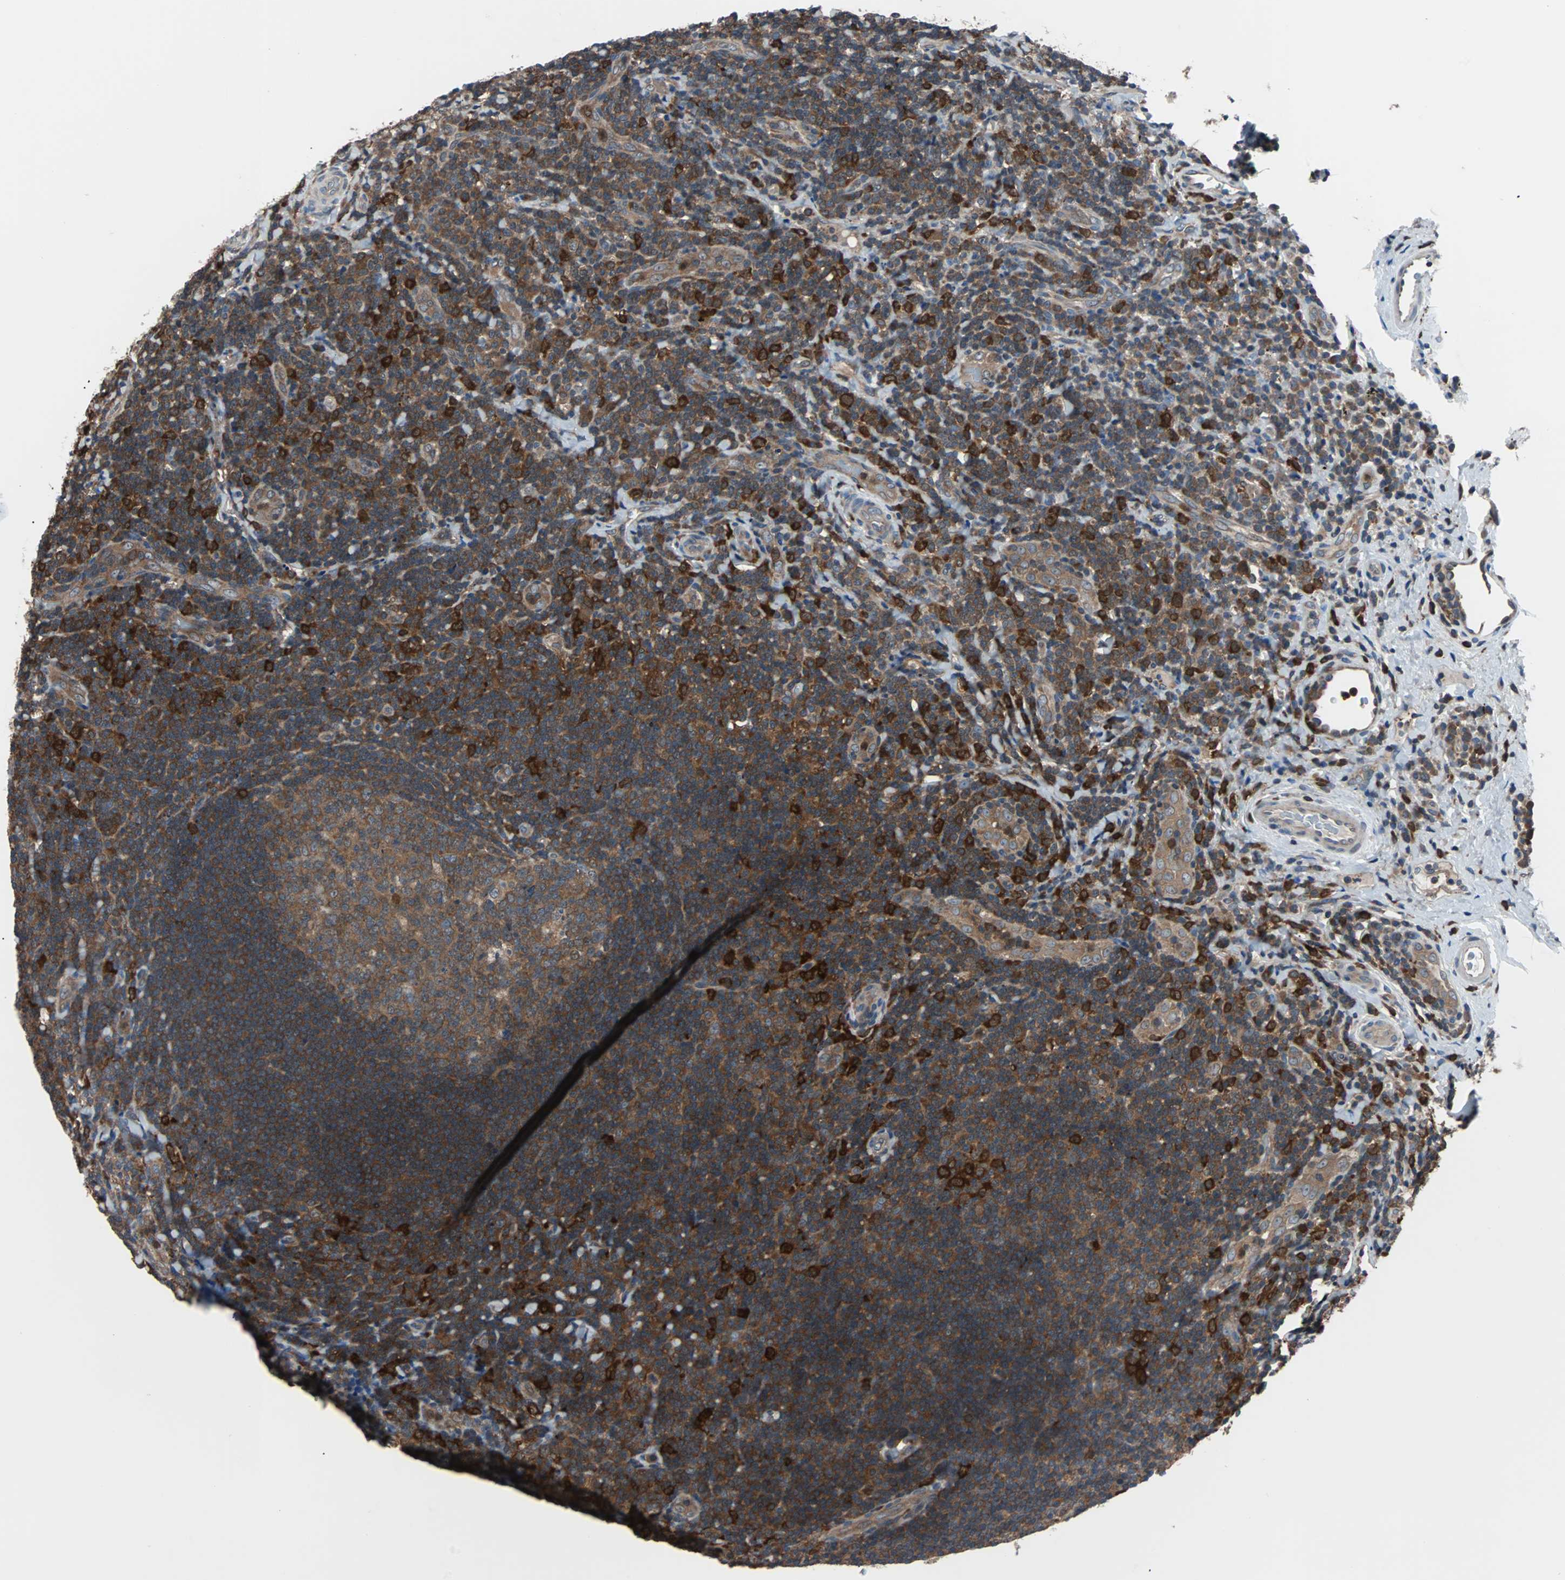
{"staining": {"intensity": "moderate", "quantity": ">75%", "location": "cytoplasmic/membranous"}, "tissue": "lymphoma", "cell_type": "Tumor cells", "image_type": "cancer", "snomed": [{"axis": "morphology", "description": "Malignant lymphoma, non-Hodgkin's type, High grade"}, {"axis": "topography", "description": "Tonsil"}], "caption": "DAB (3,3'-diaminobenzidine) immunohistochemical staining of human lymphoma displays moderate cytoplasmic/membranous protein expression in about >75% of tumor cells.", "gene": "PAK1", "patient": {"sex": "female", "age": 36}}